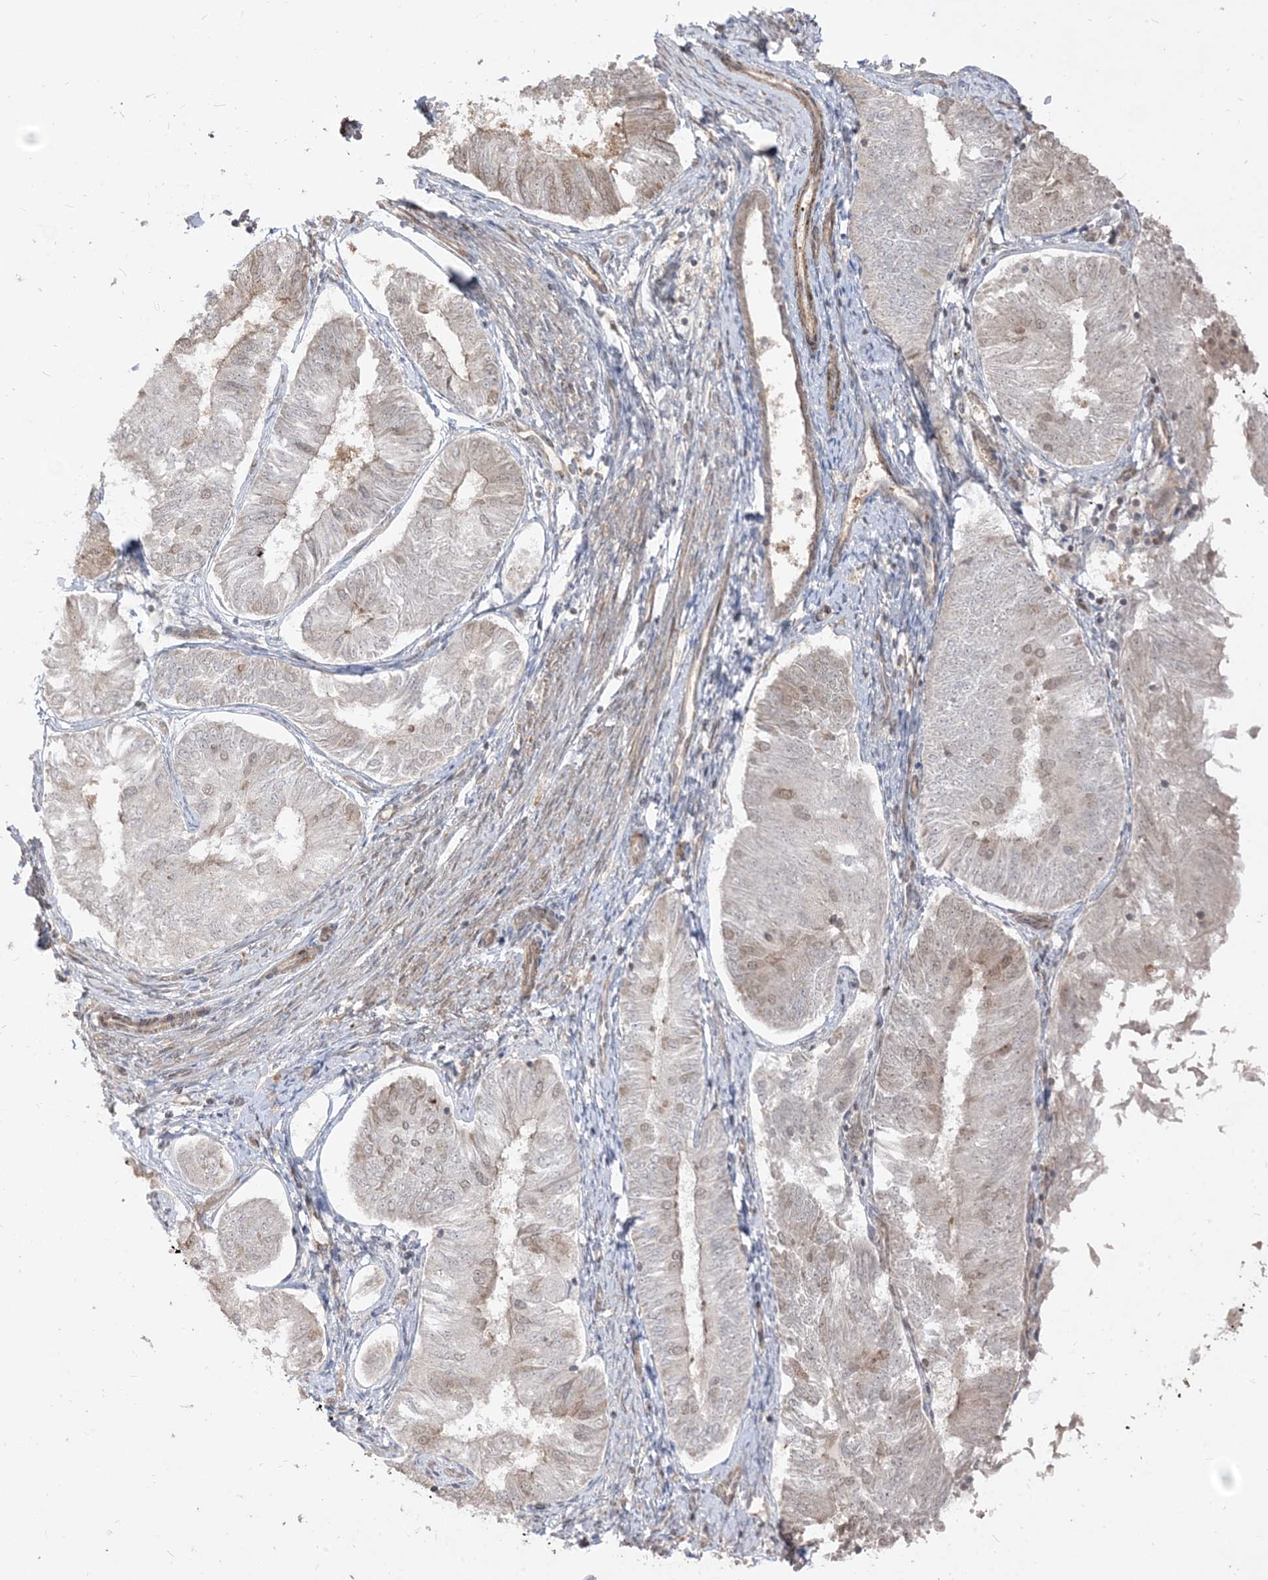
{"staining": {"intensity": "weak", "quantity": "<25%", "location": "nuclear"}, "tissue": "endometrial cancer", "cell_type": "Tumor cells", "image_type": "cancer", "snomed": [{"axis": "morphology", "description": "Adenocarcinoma, NOS"}, {"axis": "topography", "description": "Endometrium"}], "caption": "This is an immunohistochemistry histopathology image of endometrial adenocarcinoma. There is no staining in tumor cells.", "gene": "TBCC", "patient": {"sex": "female", "age": 58}}